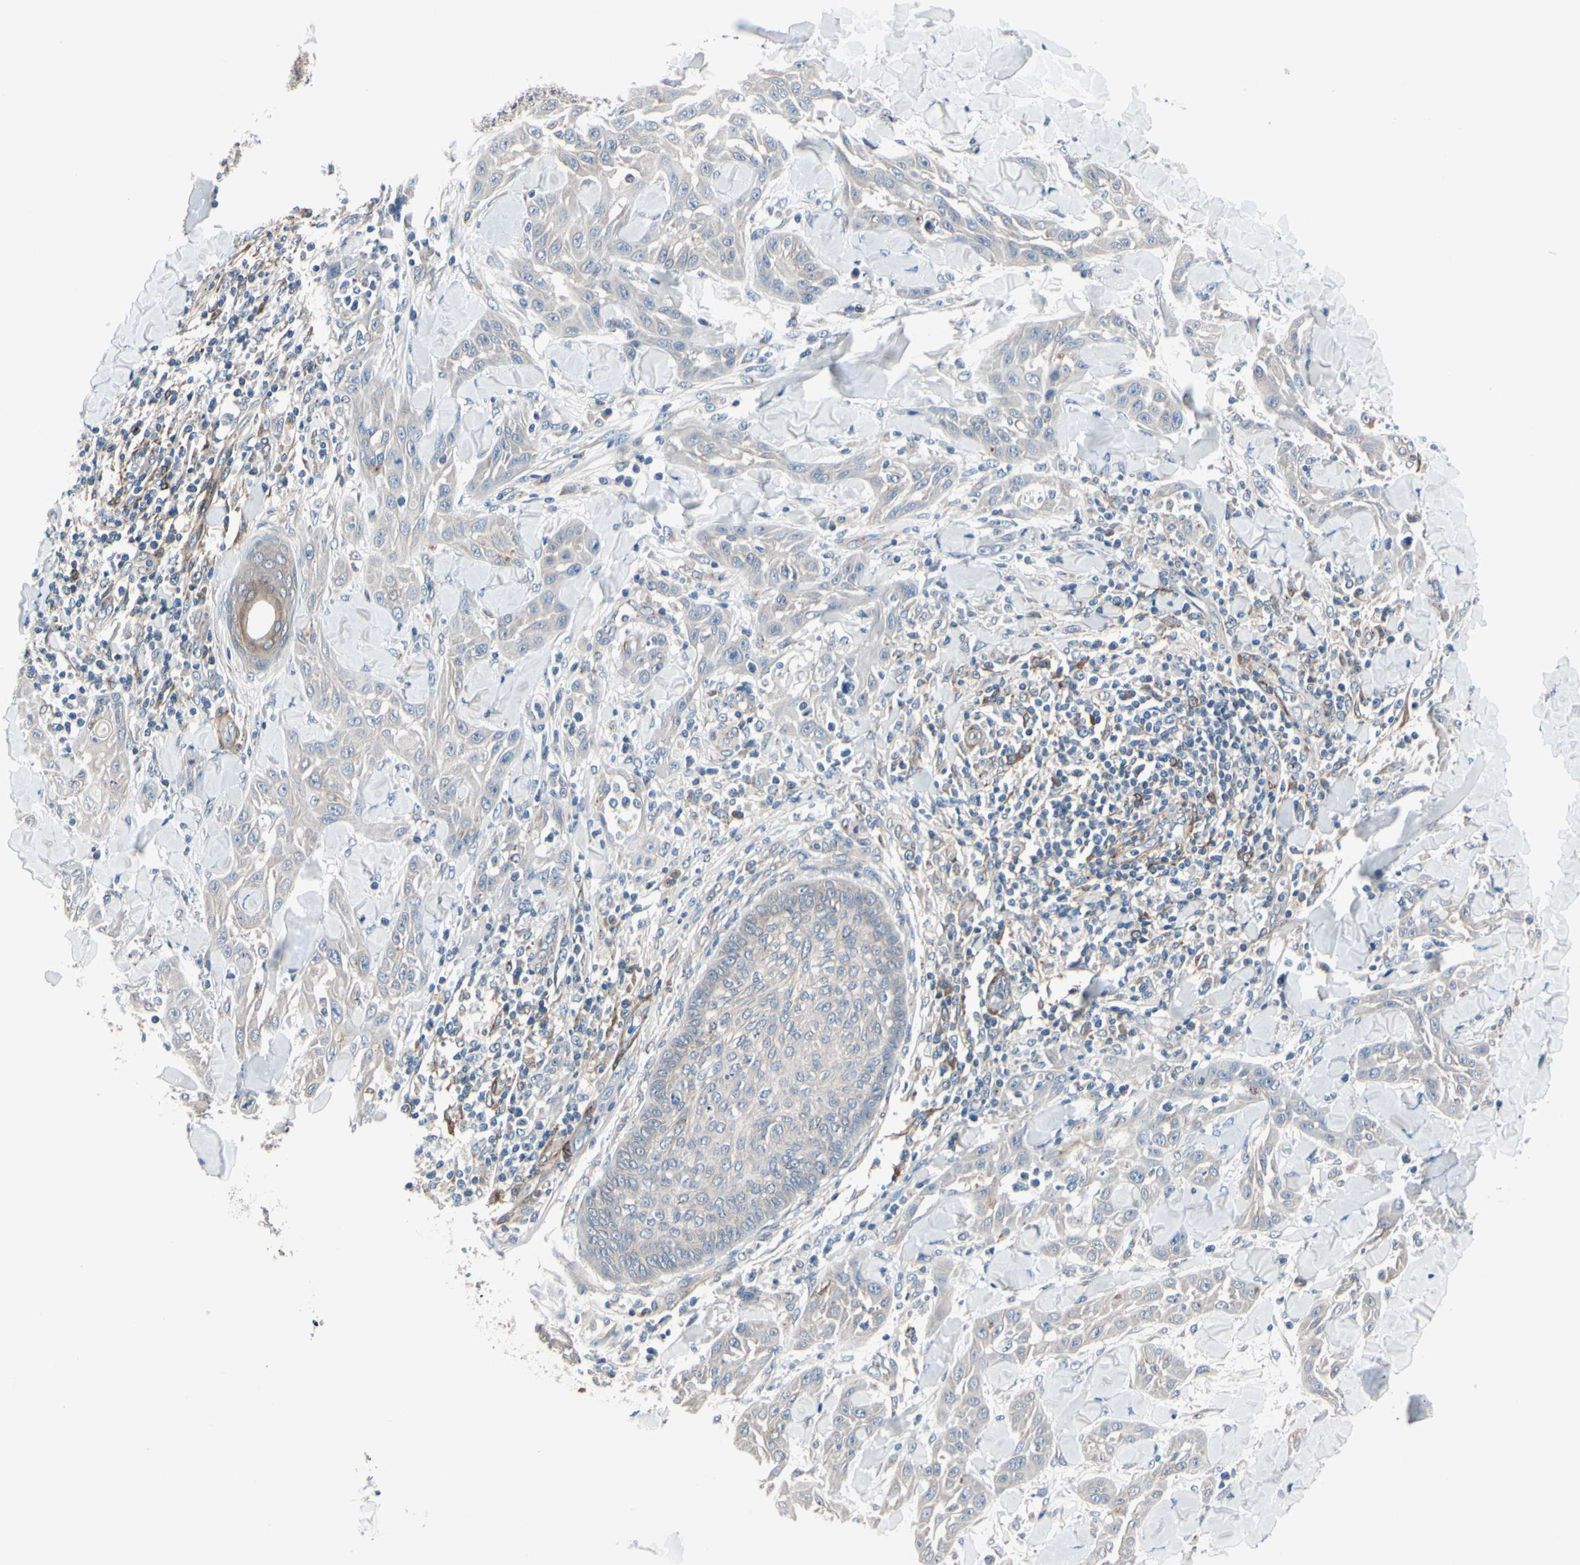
{"staining": {"intensity": "negative", "quantity": "none", "location": "none"}, "tissue": "skin cancer", "cell_type": "Tumor cells", "image_type": "cancer", "snomed": [{"axis": "morphology", "description": "Squamous cell carcinoma, NOS"}, {"axis": "topography", "description": "Skin"}], "caption": "DAB immunohistochemical staining of skin squamous cell carcinoma displays no significant positivity in tumor cells.", "gene": "PRKAR2B", "patient": {"sex": "male", "age": 24}}